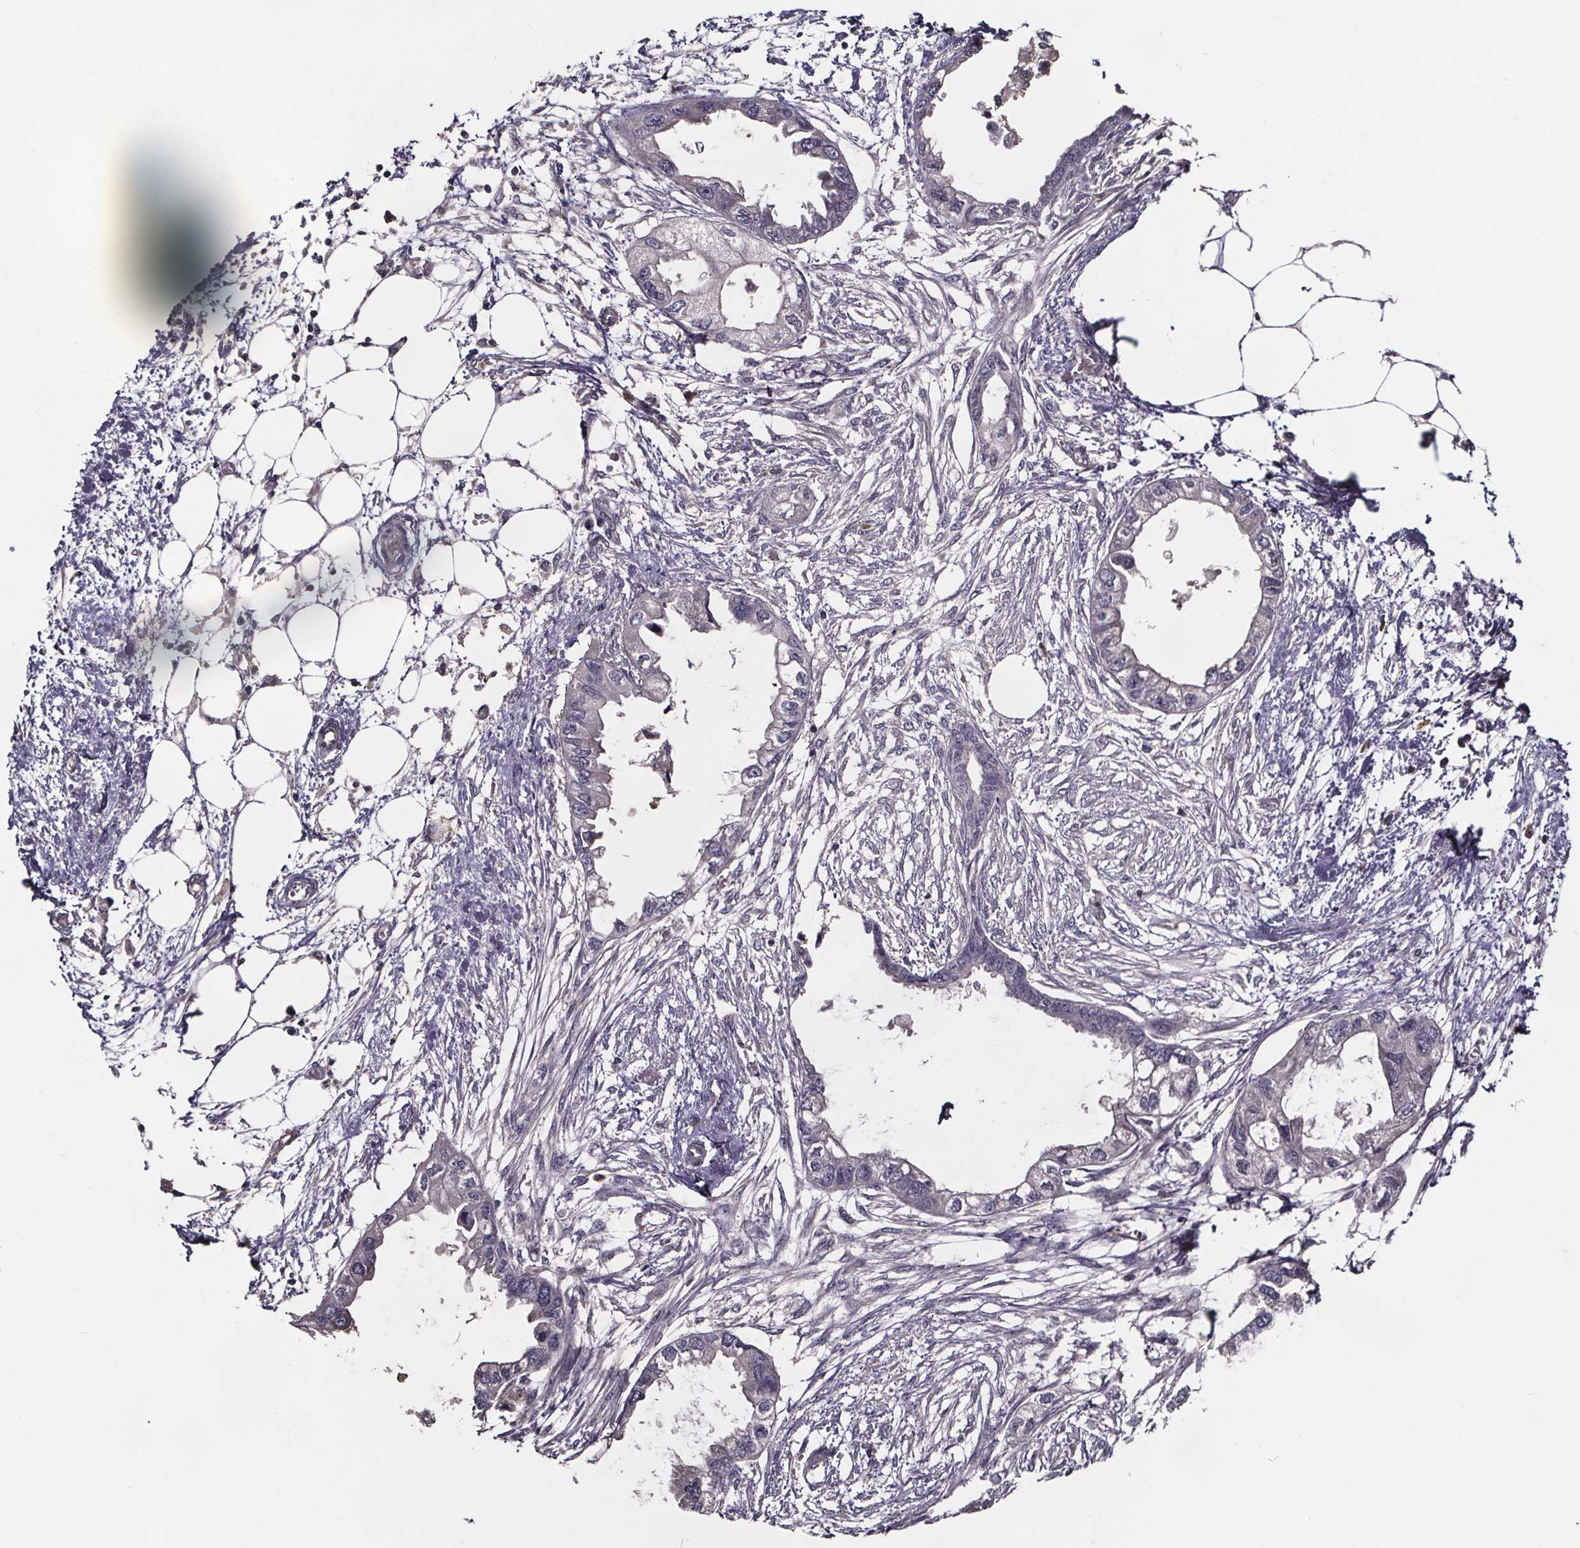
{"staining": {"intensity": "negative", "quantity": "none", "location": "none"}, "tissue": "endometrial cancer", "cell_type": "Tumor cells", "image_type": "cancer", "snomed": [{"axis": "morphology", "description": "Adenocarcinoma, NOS"}, {"axis": "morphology", "description": "Adenocarcinoma, metastatic, NOS"}, {"axis": "topography", "description": "Adipose tissue"}, {"axis": "topography", "description": "Endometrium"}], "caption": "High magnification brightfield microscopy of endometrial metastatic adenocarcinoma stained with DAB (brown) and counterstained with hematoxylin (blue): tumor cells show no significant expression.", "gene": "SMIM1", "patient": {"sex": "female", "age": 67}}